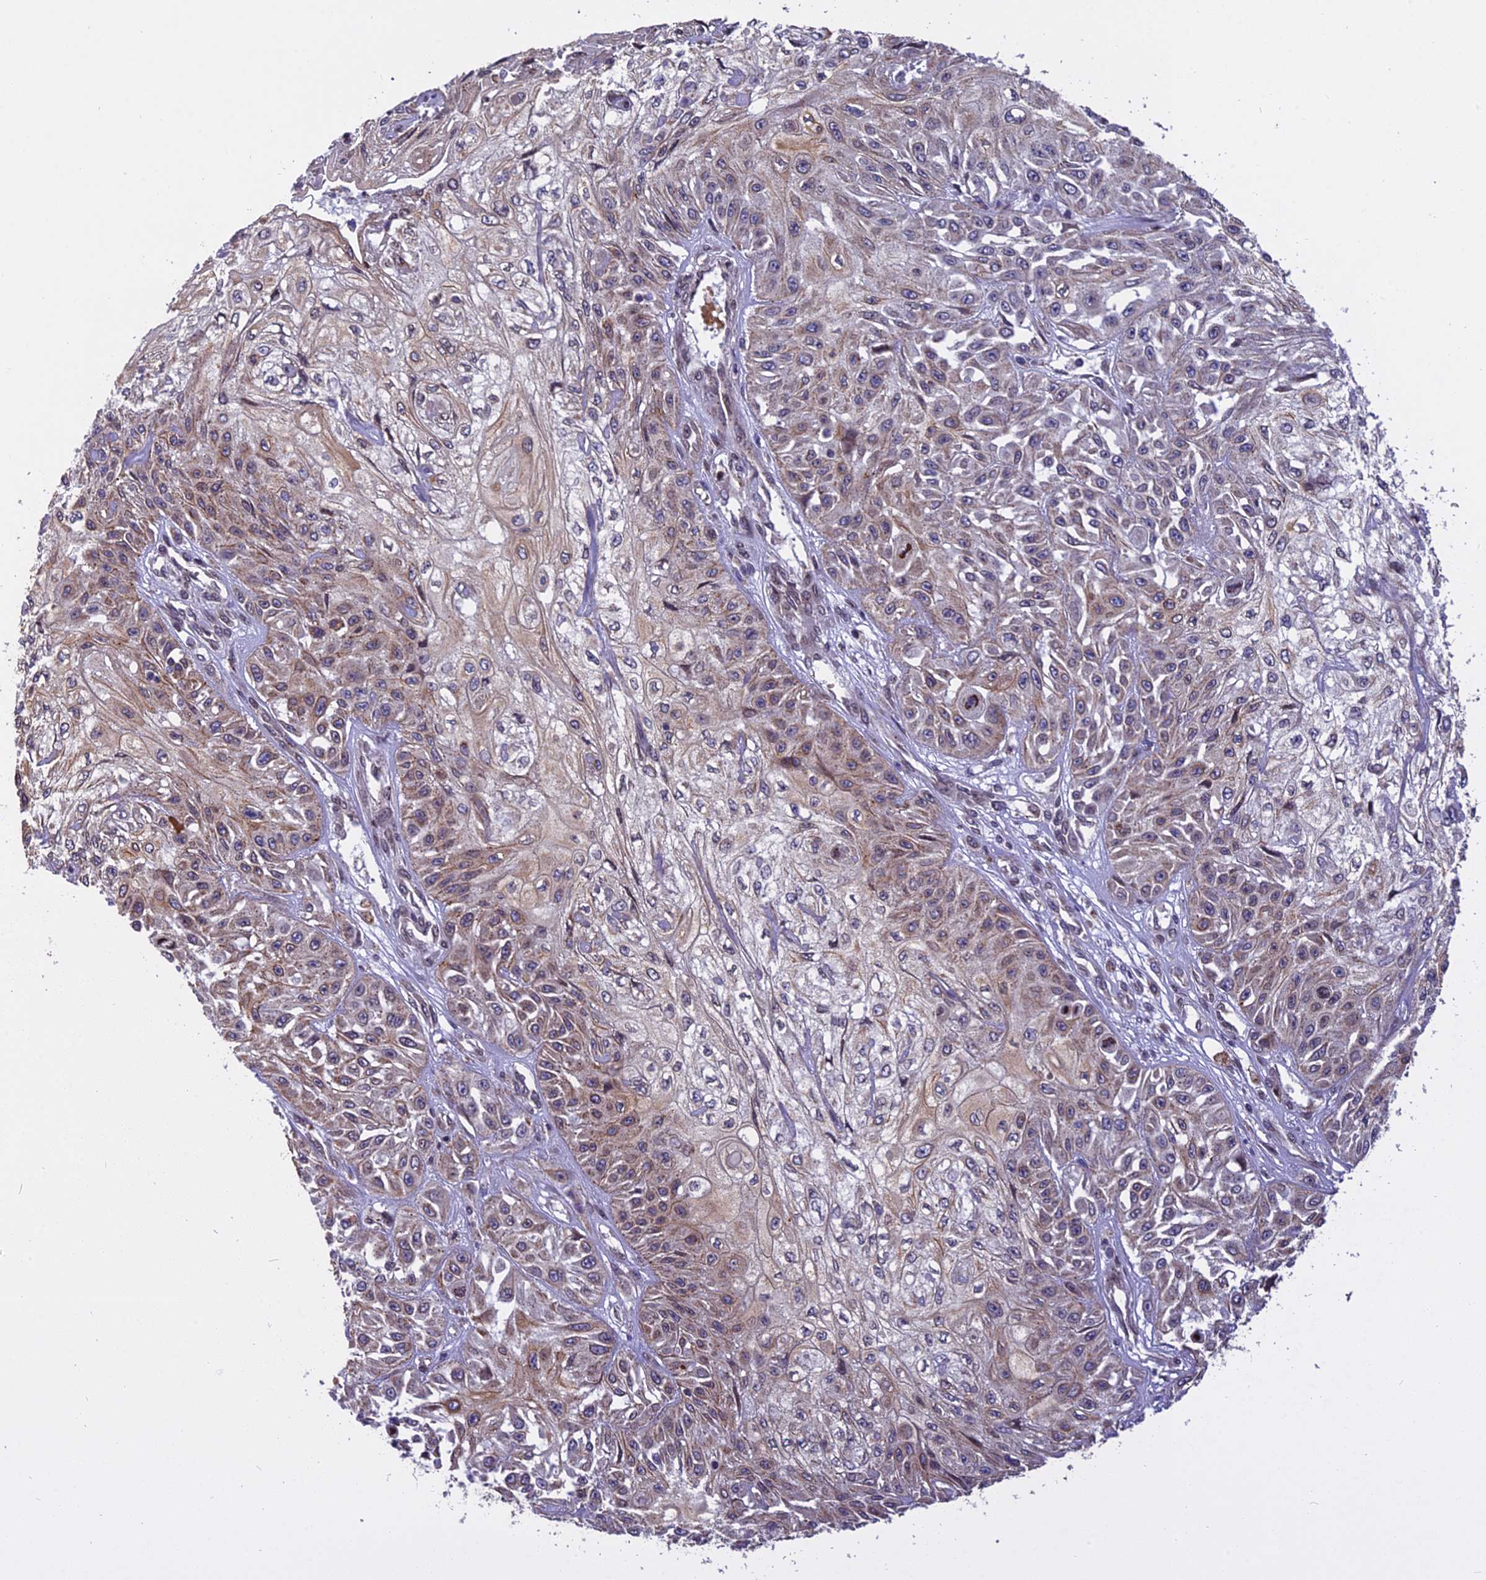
{"staining": {"intensity": "weak", "quantity": "25%-75%", "location": "cytoplasmic/membranous,nuclear"}, "tissue": "skin cancer", "cell_type": "Tumor cells", "image_type": "cancer", "snomed": [{"axis": "morphology", "description": "Squamous cell carcinoma, NOS"}, {"axis": "morphology", "description": "Squamous cell carcinoma, metastatic, NOS"}, {"axis": "topography", "description": "Skin"}, {"axis": "topography", "description": "Lymph node"}], "caption": "Immunohistochemistry of human skin cancer (metastatic squamous cell carcinoma) reveals low levels of weak cytoplasmic/membranous and nuclear staining in about 25%-75% of tumor cells.", "gene": "CHMP2A", "patient": {"sex": "male", "age": 75}}